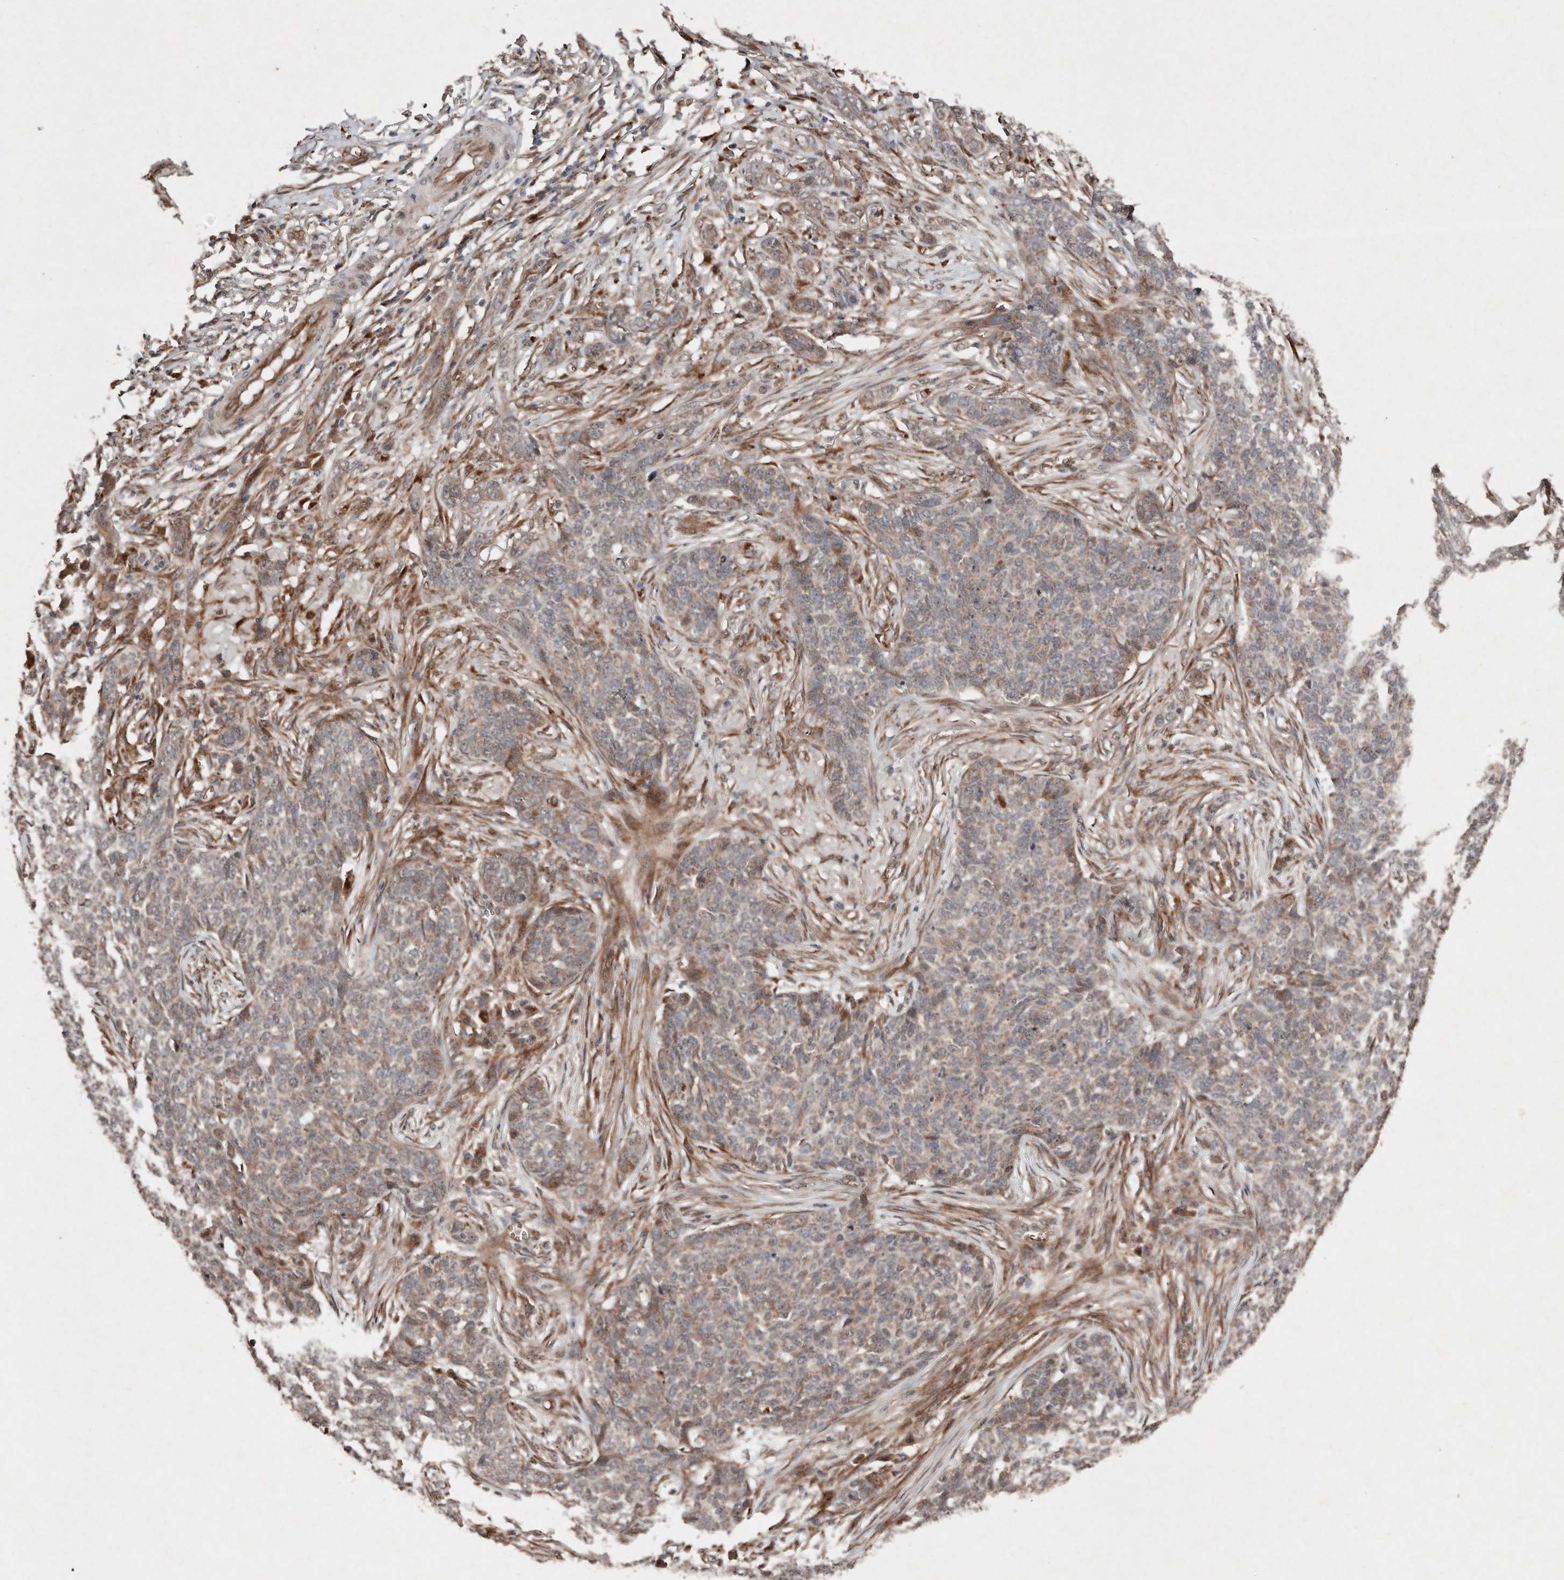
{"staining": {"intensity": "weak", "quantity": ">75%", "location": "cytoplasmic/membranous"}, "tissue": "skin cancer", "cell_type": "Tumor cells", "image_type": "cancer", "snomed": [{"axis": "morphology", "description": "Basal cell carcinoma"}, {"axis": "topography", "description": "Skin"}], "caption": "Protein expression analysis of human skin cancer (basal cell carcinoma) reveals weak cytoplasmic/membranous expression in approximately >75% of tumor cells.", "gene": "DIP2C", "patient": {"sex": "male", "age": 85}}